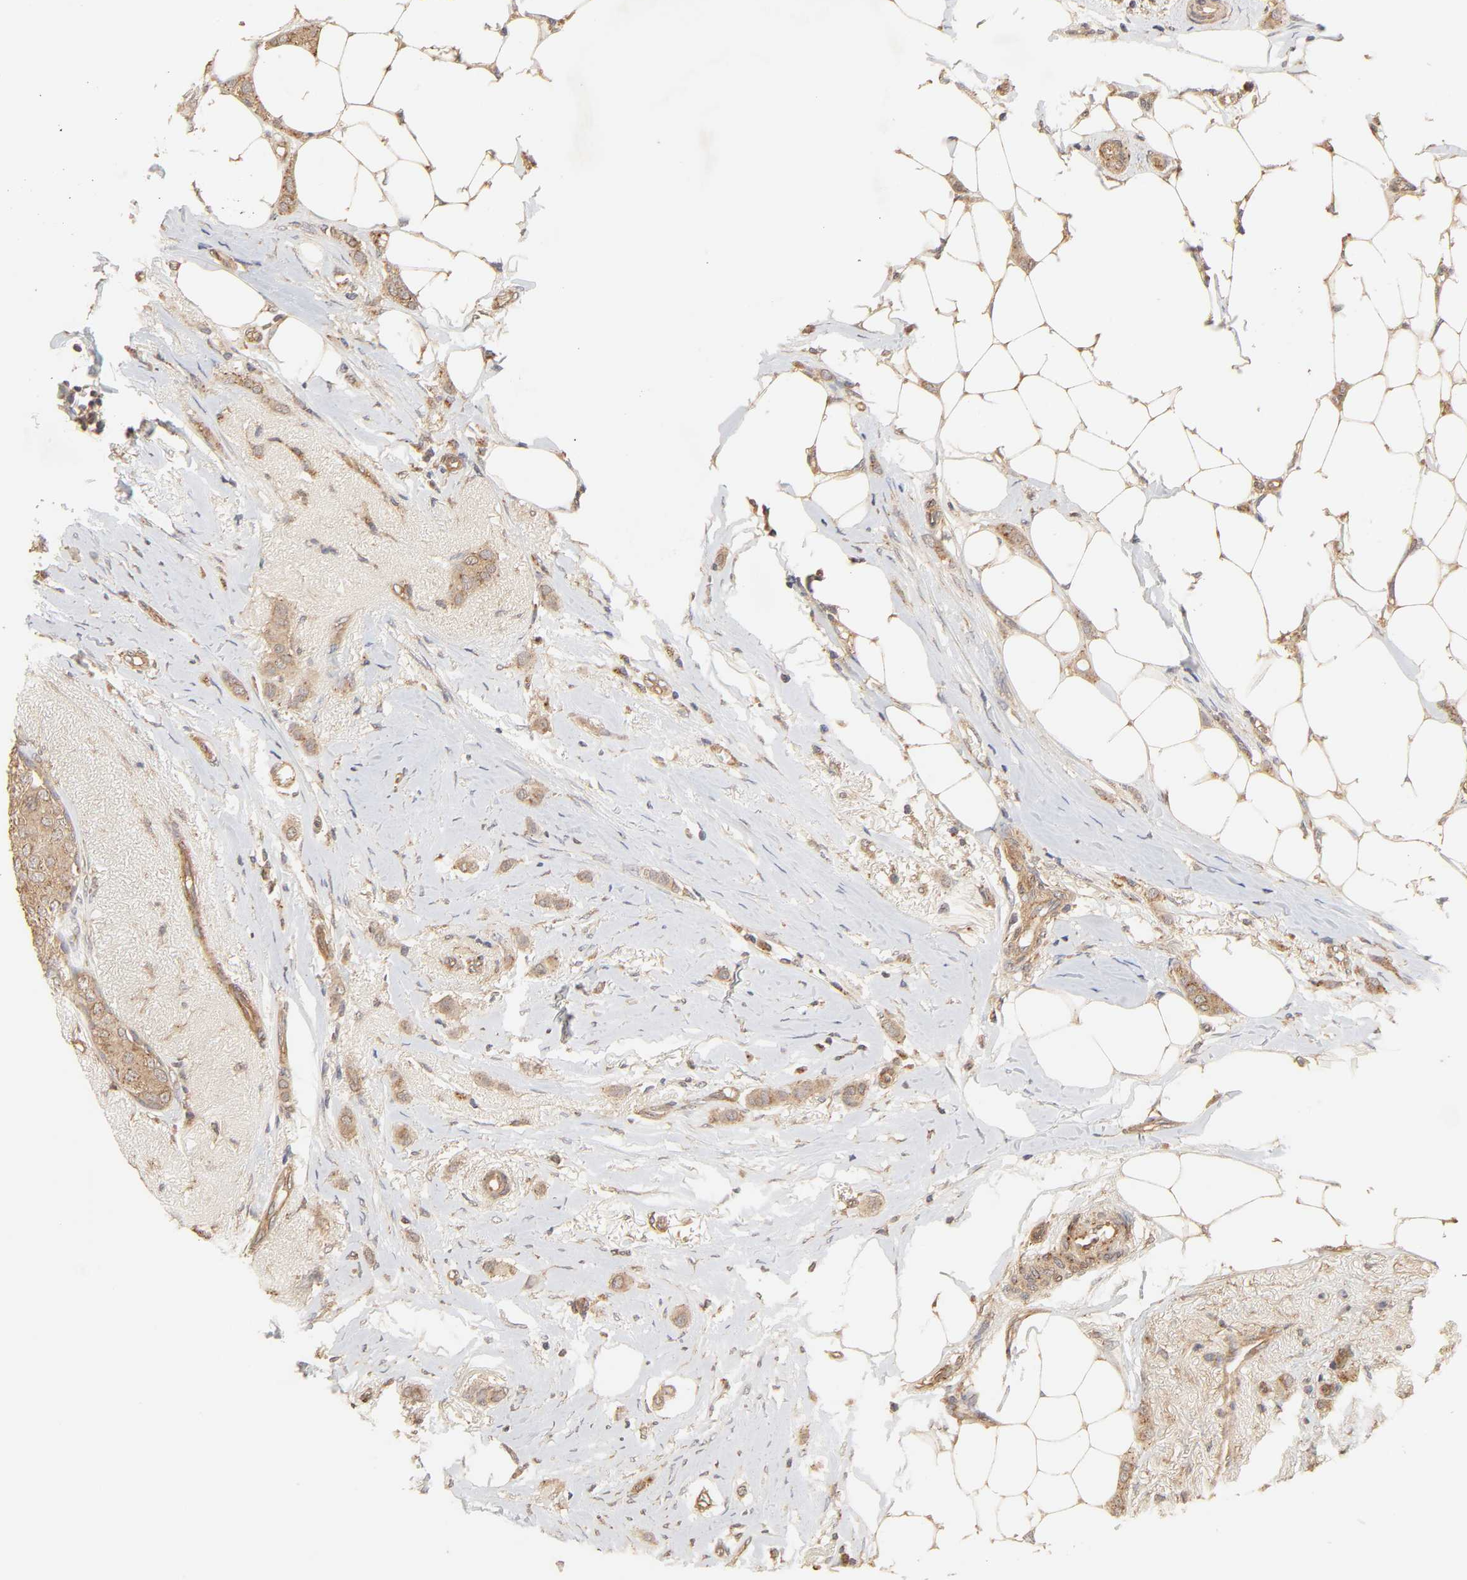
{"staining": {"intensity": "moderate", "quantity": ">75%", "location": "cytoplasmic/membranous"}, "tissue": "breast cancer", "cell_type": "Tumor cells", "image_type": "cancer", "snomed": [{"axis": "morphology", "description": "Lobular carcinoma"}, {"axis": "topography", "description": "Breast"}], "caption": "IHC histopathology image of neoplastic tissue: human breast cancer (lobular carcinoma) stained using IHC exhibits medium levels of moderate protein expression localized specifically in the cytoplasmic/membranous of tumor cells, appearing as a cytoplasmic/membranous brown color.", "gene": "EPS8", "patient": {"sex": "female", "age": 55}}